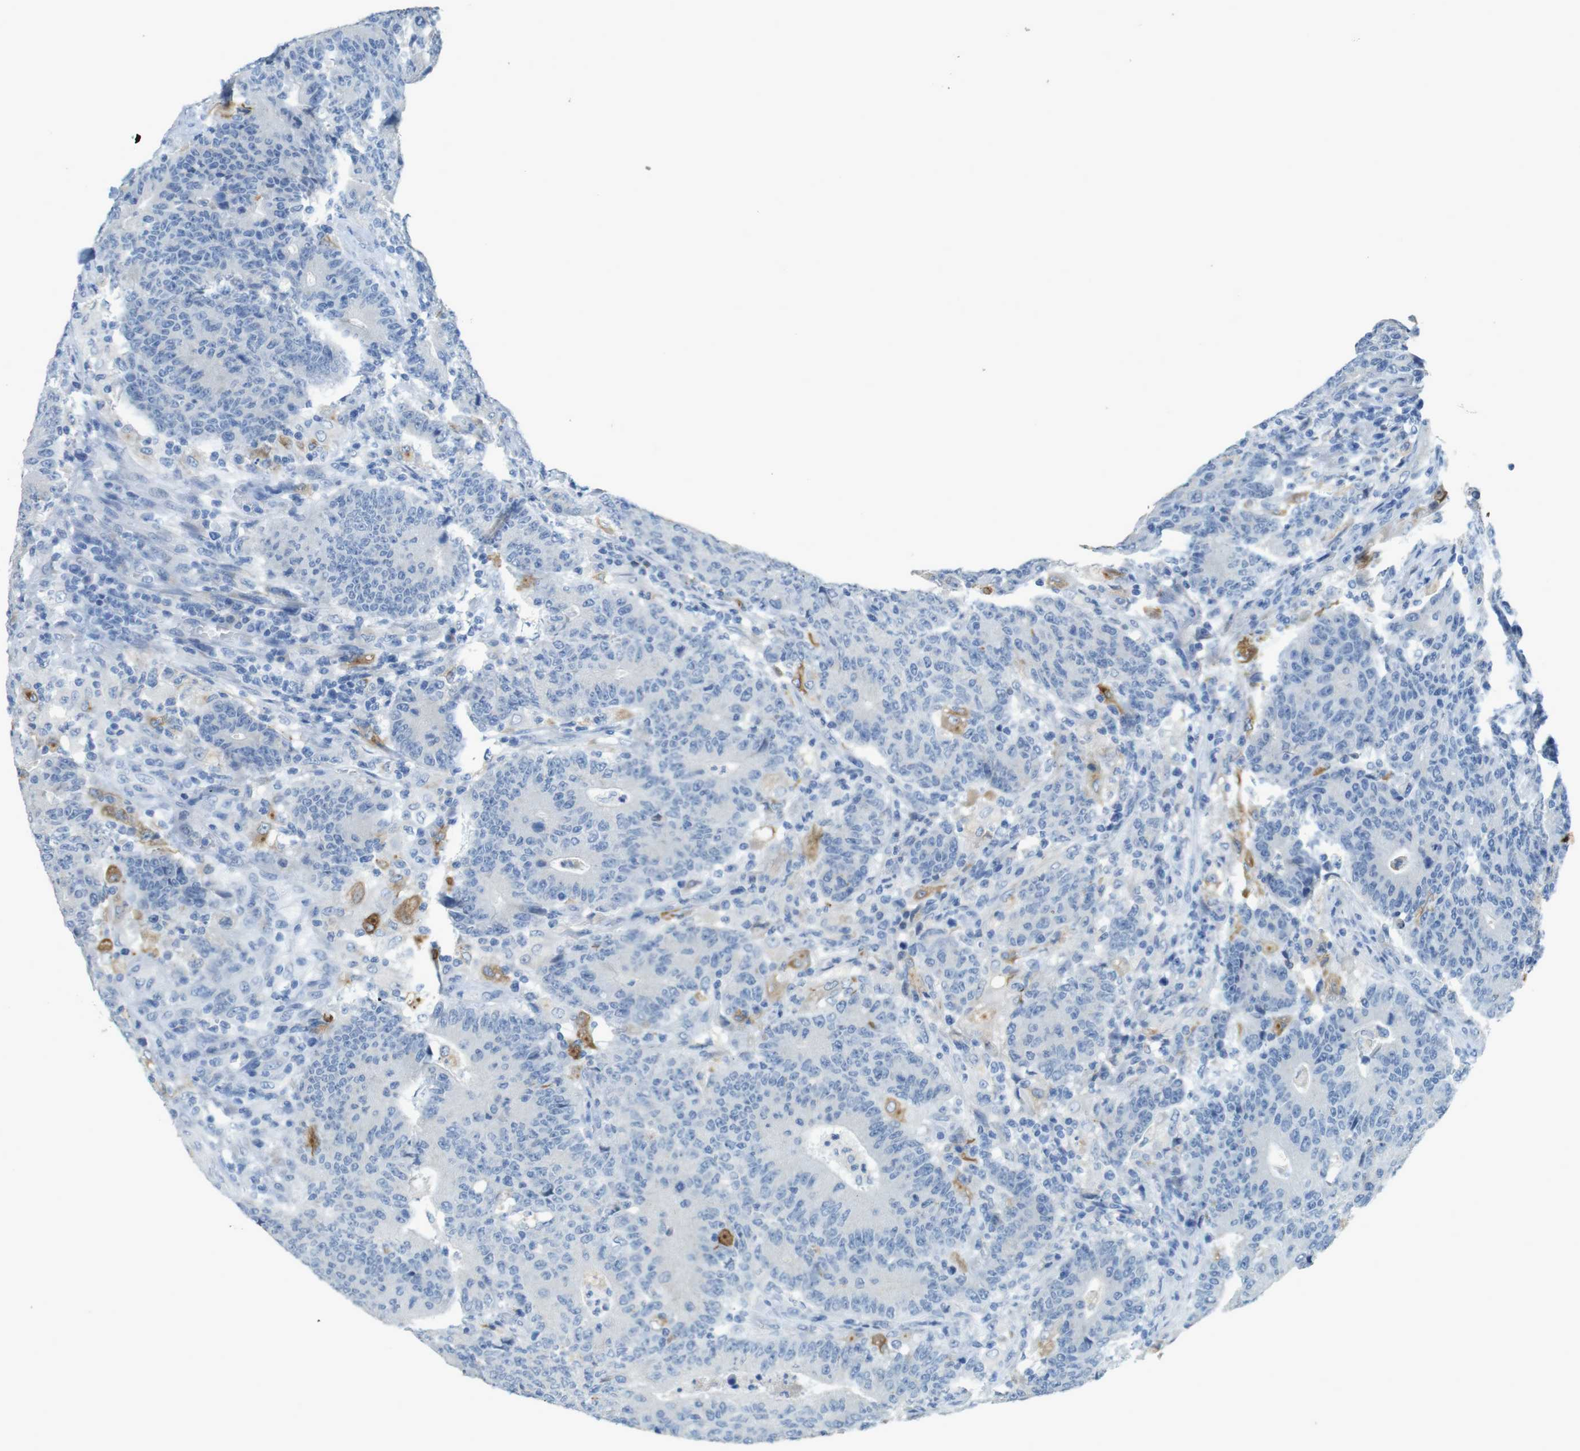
{"staining": {"intensity": "negative", "quantity": "none", "location": "none"}, "tissue": "colorectal cancer", "cell_type": "Tumor cells", "image_type": "cancer", "snomed": [{"axis": "morphology", "description": "Normal tissue, NOS"}, {"axis": "morphology", "description": "Adenocarcinoma, NOS"}, {"axis": "topography", "description": "Colon"}], "caption": "The immunohistochemistry micrograph has no significant expression in tumor cells of colorectal cancer (adenocarcinoma) tissue. (Stains: DAB immunohistochemistry with hematoxylin counter stain, Microscopy: brightfield microscopy at high magnification).", "gene": "CD320", "patient": {"sex": "female", "age": 75}}